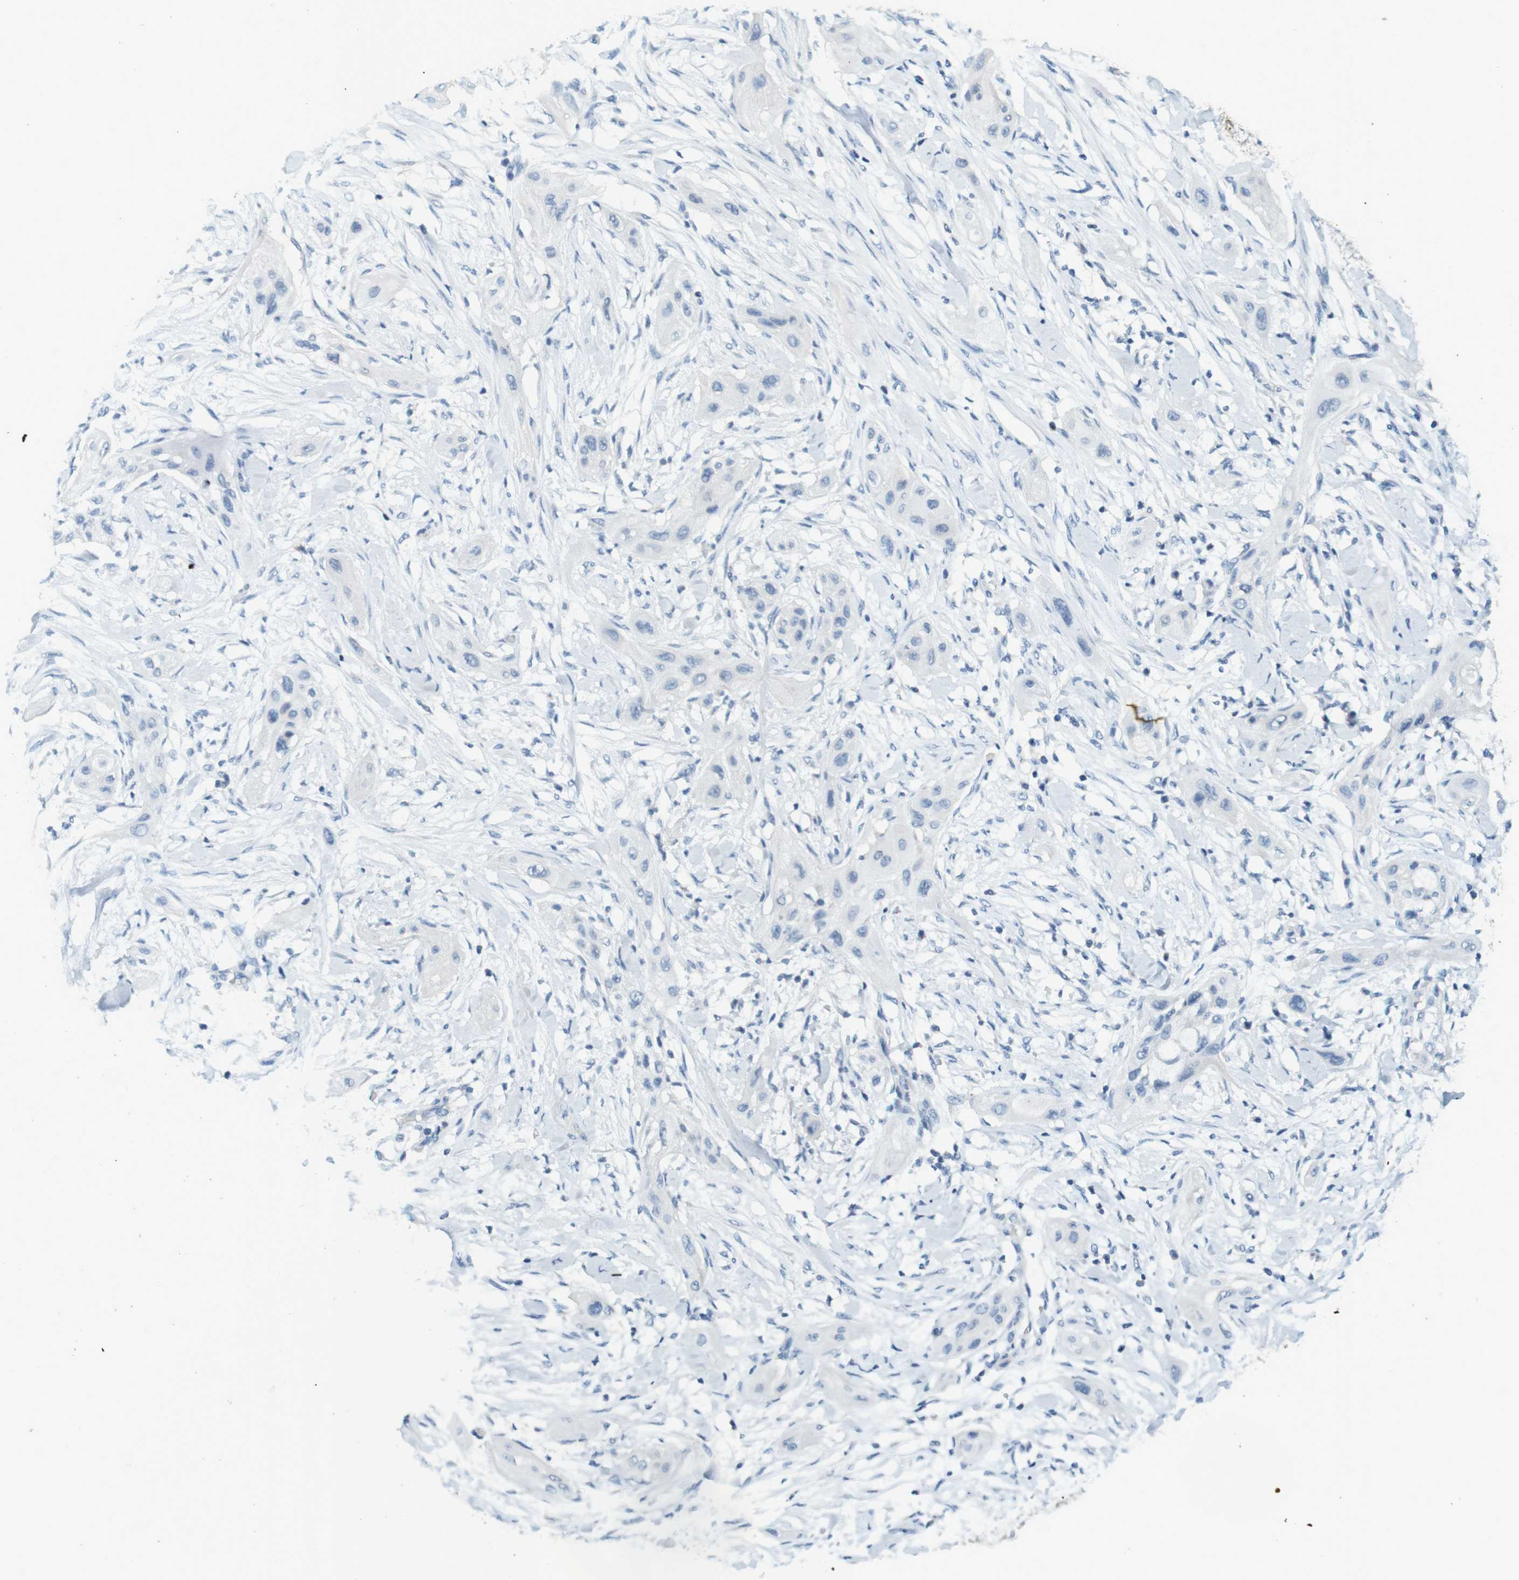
{"staining": {"intensity": "negative", "quantity": "none", "location": "none"}, "tissue": "lung cancer", "cell_type": "Tumor cells", "image_type": "cancer", "snomed": [{"axis": "morphology", "description": "Squamous cell carcinoma, NOS"}, {"axis": "topography", "description": "Lung"}], "caption": "DAB immunohistochemical staining of lung squamous cell carcinoma displays no significant expression in tumor cells.", "gene": "LRRK2", "patient": {"sex": "female", "age": 47}}